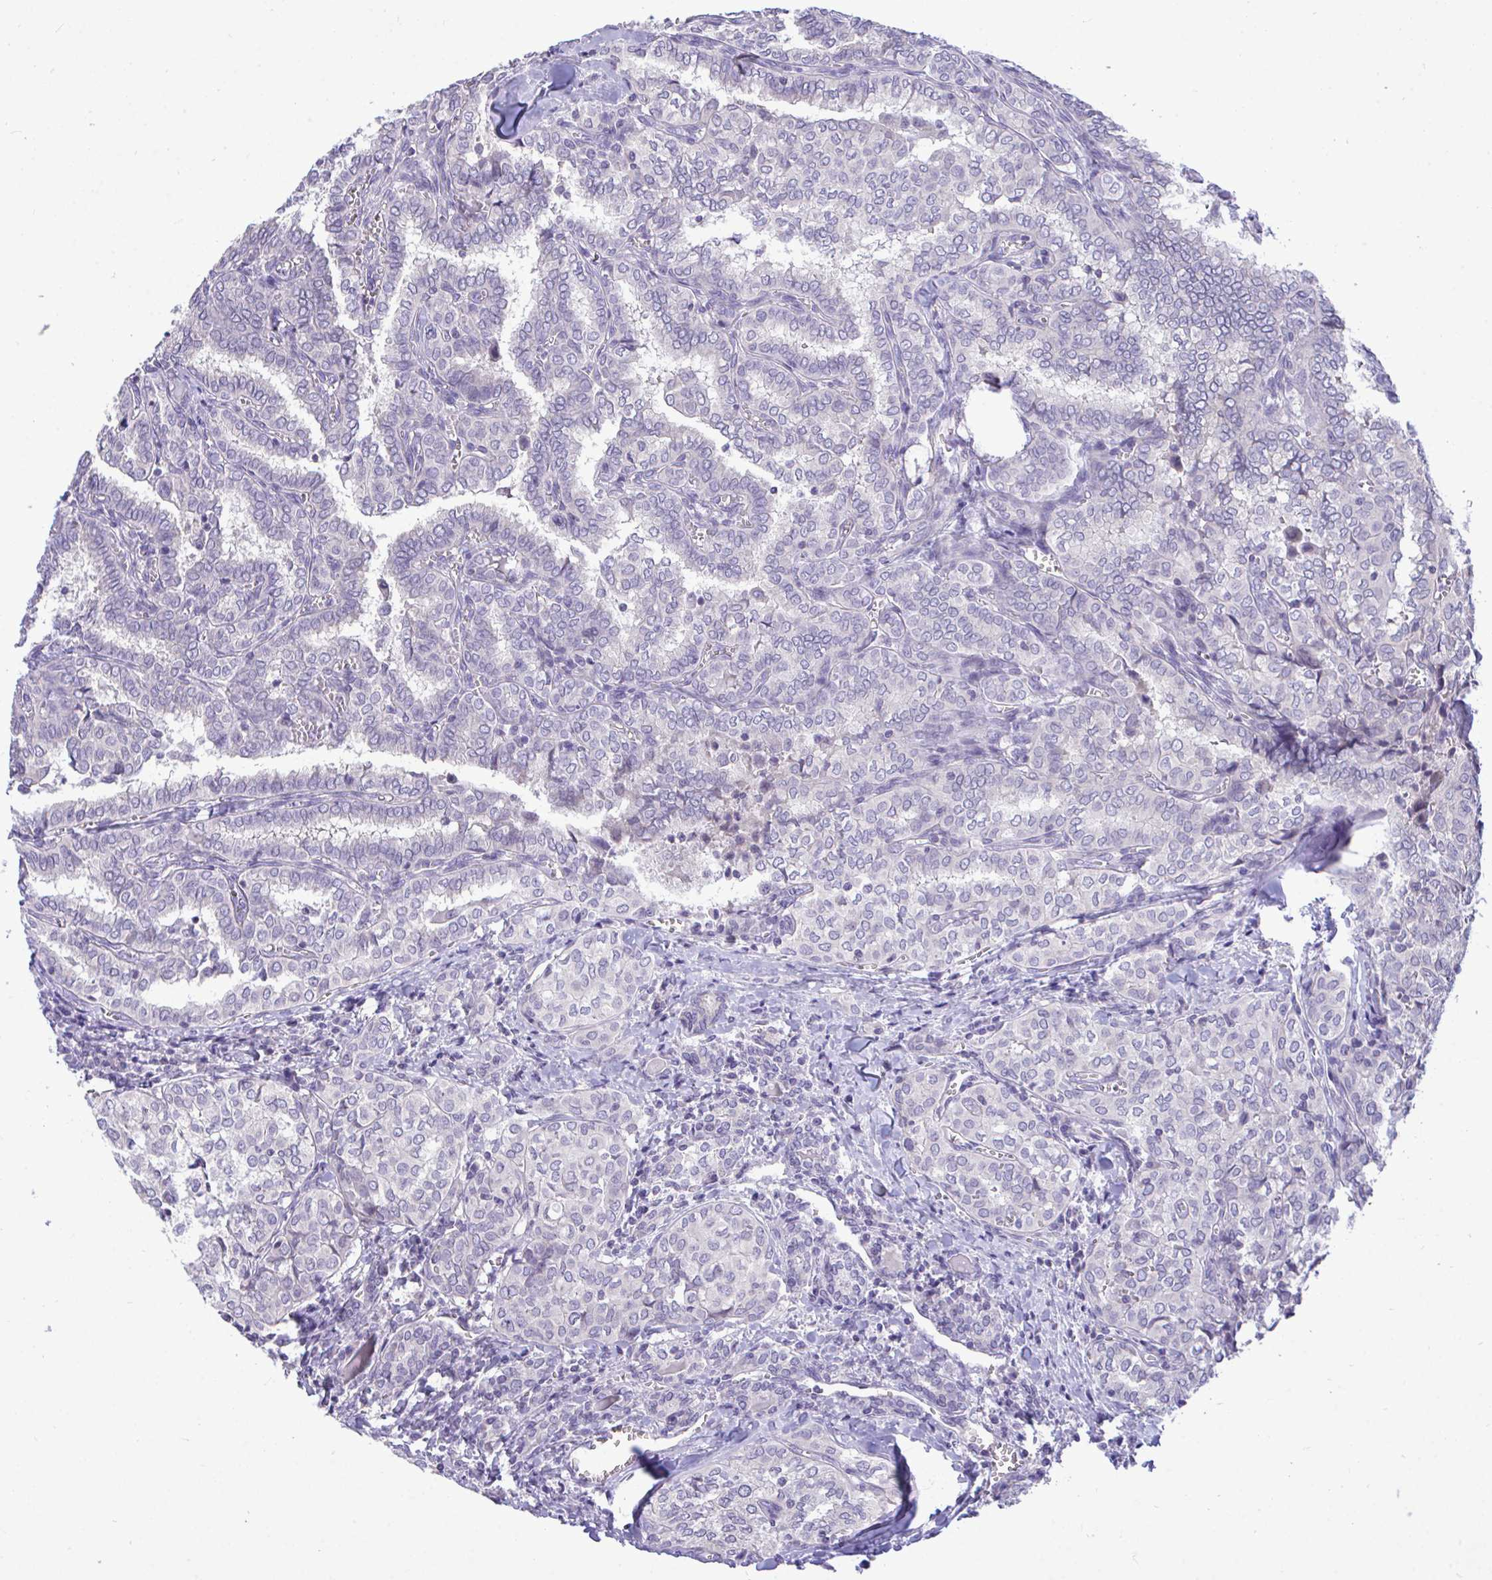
{"staining": {"intensity": "negative", "quantity": "none", "location": "none"}, "tissue": "thyroid cancer", "cell_type": "Tumor cells", "image_type": "cancer", "snomed": [{"axis": "morphology", "description": "Papillary adenocarcinoma, NOS"}, {"axis": "topography", "description": "Thyroid gland"}], "caption": "An immunohistochemistry image of papillary adenocarcinoma (thyroid) is shown. There is no staining in tumor cells of papillary adenocarcinoma (thyroid). (Immunohistochemistry (ihc), brightfield microscopy, high magnification).", "gene": "PIGK", "patient": {"sex": "female", "age": 30}}